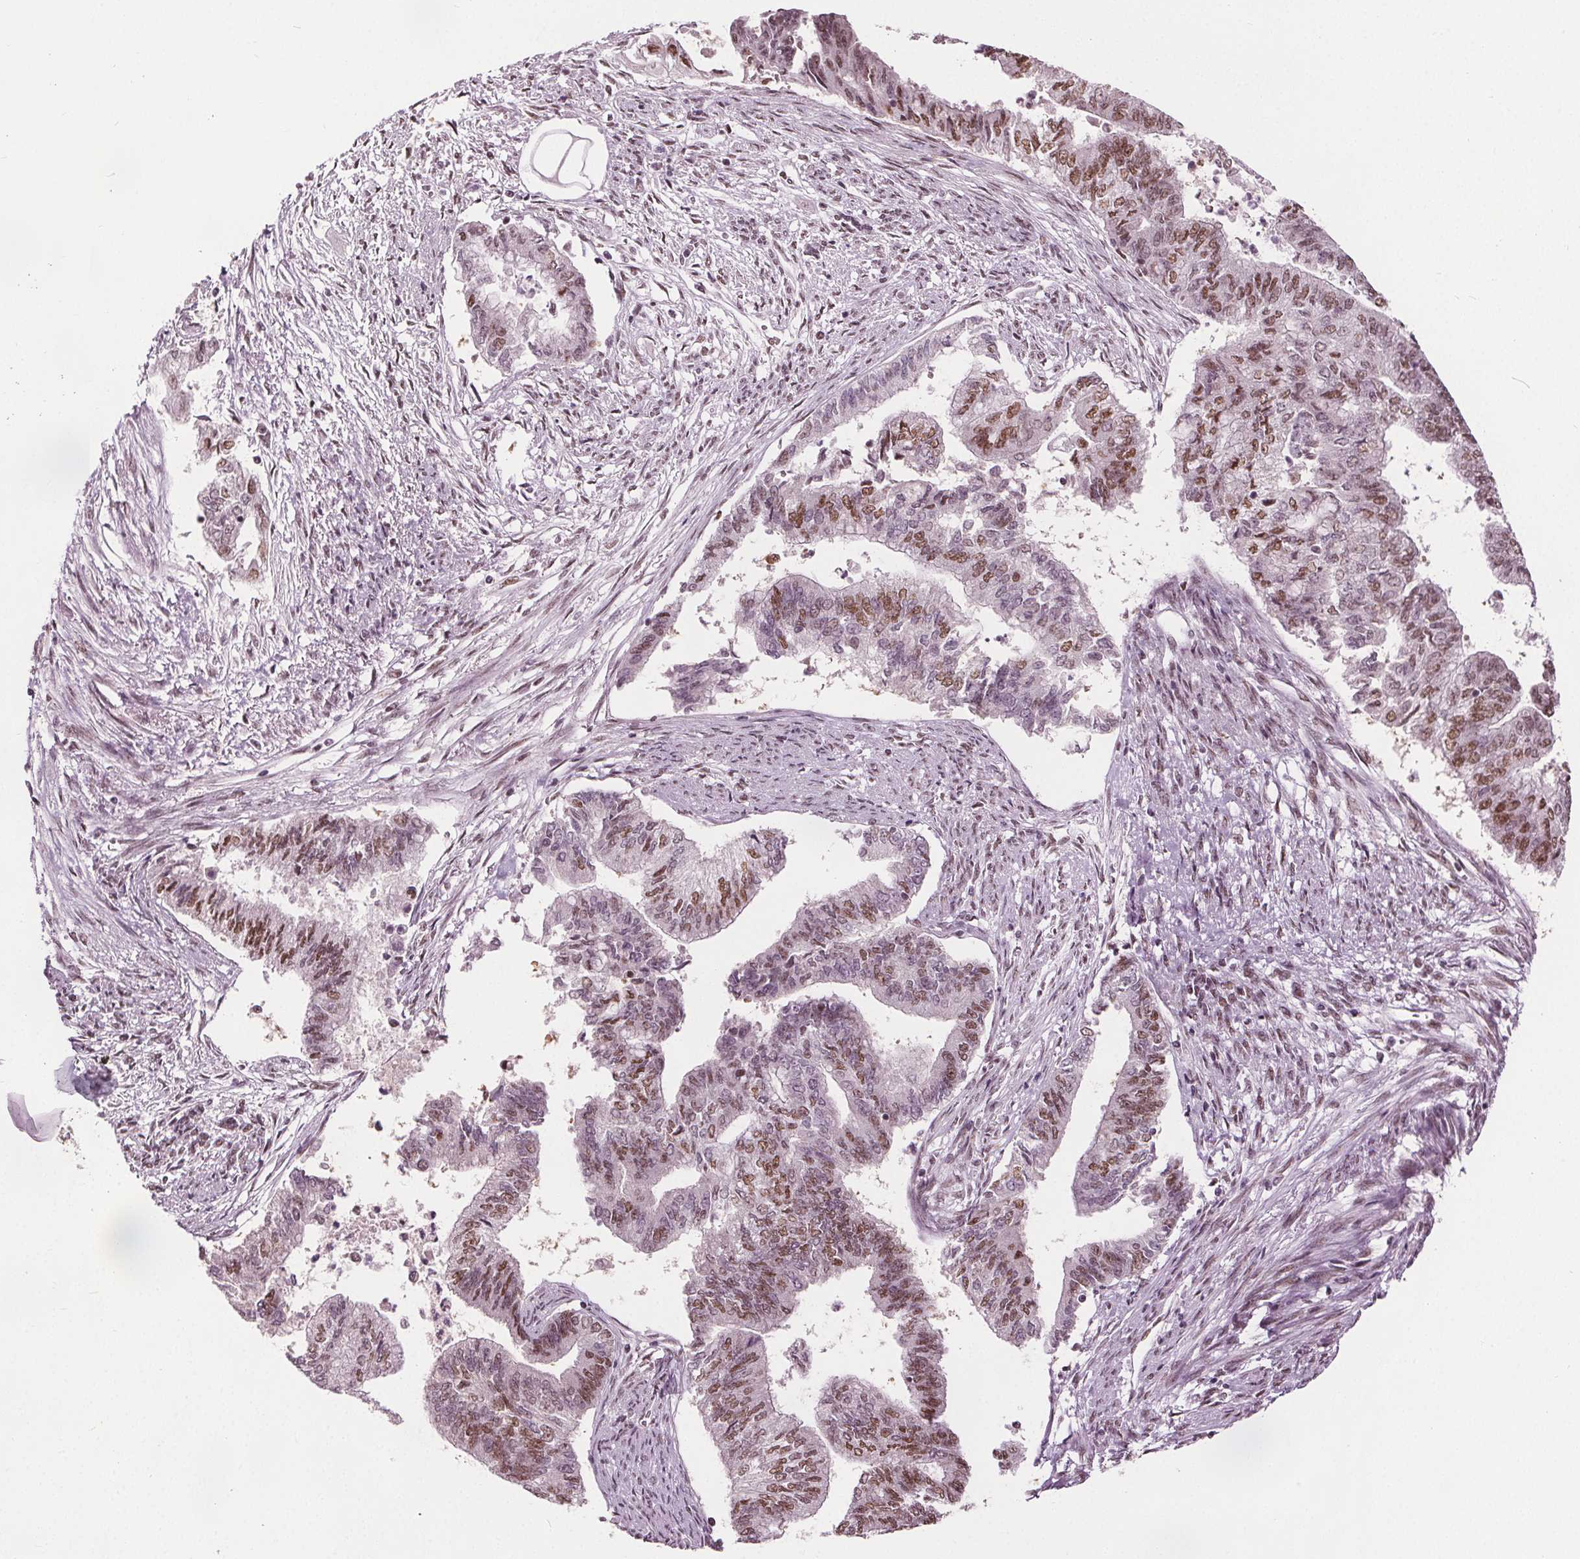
{"staining": {"intensity": "moderate", "quantity": ">75%", "location": "nuclear"}, "tissue": "endometrial cancer", "cell_type": "Tumor cells", "image_type": "cancer", "snomed": [{"axis": "morphology", "description": "Adenocarcinoma, NOS"}, {"axis": "topography", "description": "Endometrium"}], "caption": "Immunohistochemistry (DAB (3,3'-diaminobenzidine)) staining of endometrial adenocarcinoma displays moderate nuclear protein staining in about >75% of tumor cells.", "gene": "IWS1", "patient": {"sex": "female", "age": 65}}